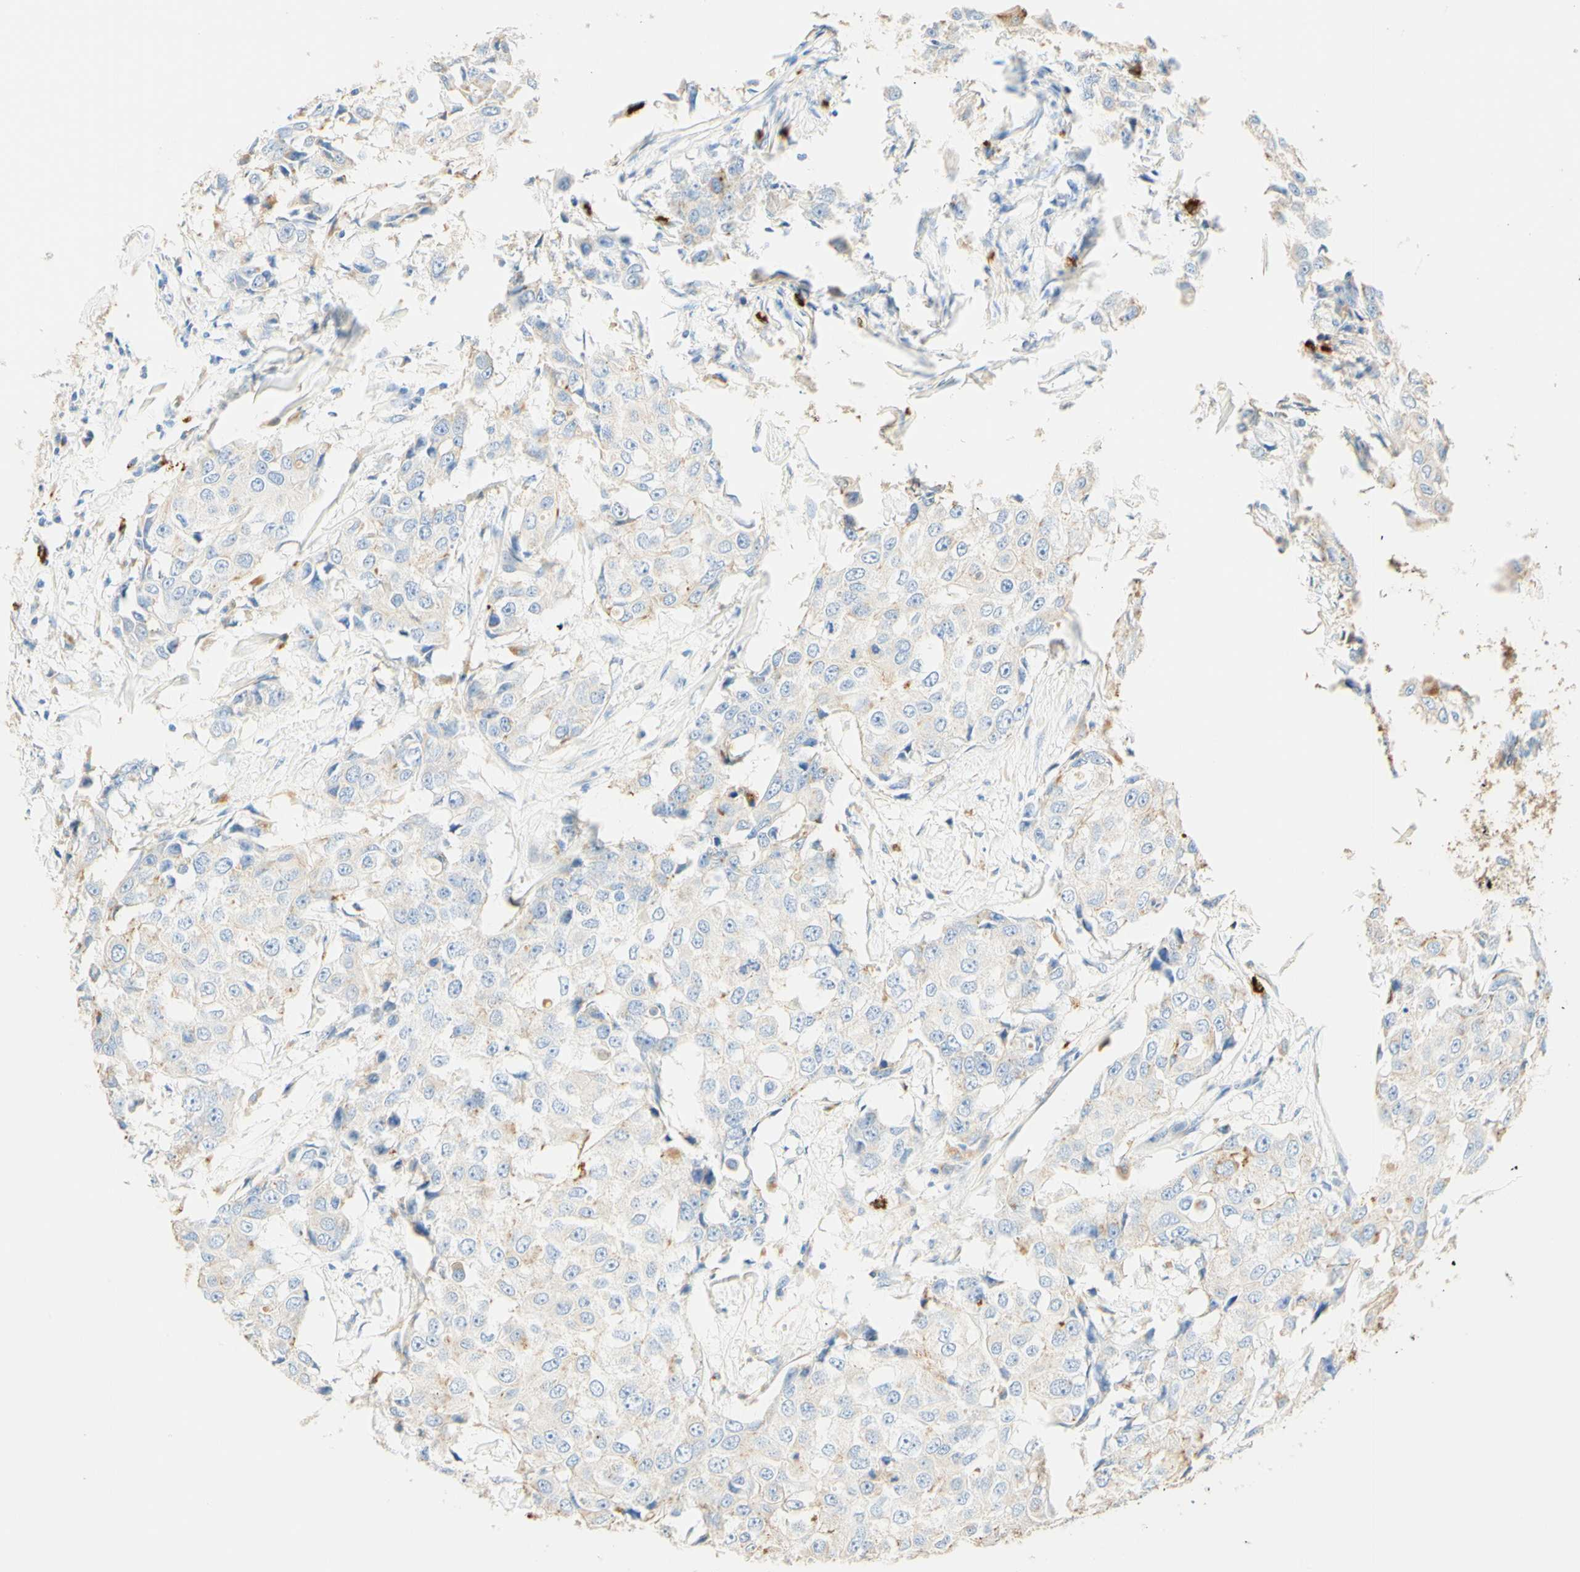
{"staining": {"intensity": "negative", "quantity": "none", "location": "none"}, "tissue": "breast cancer", "cell_type": "Tumor cells", "image_type": "cancer", "snomed": [{"axis": "morphology", "description": "Duct carcinoma"}, {"axis": "topography", "description": "Breast"}], "caption": "Immunohistochemical staining of human breast invasive ductal carcinoma exhibits no significant staining in tumor cells.", "gene": "CD63", "patient": {"sex": "female", "age": 27}}